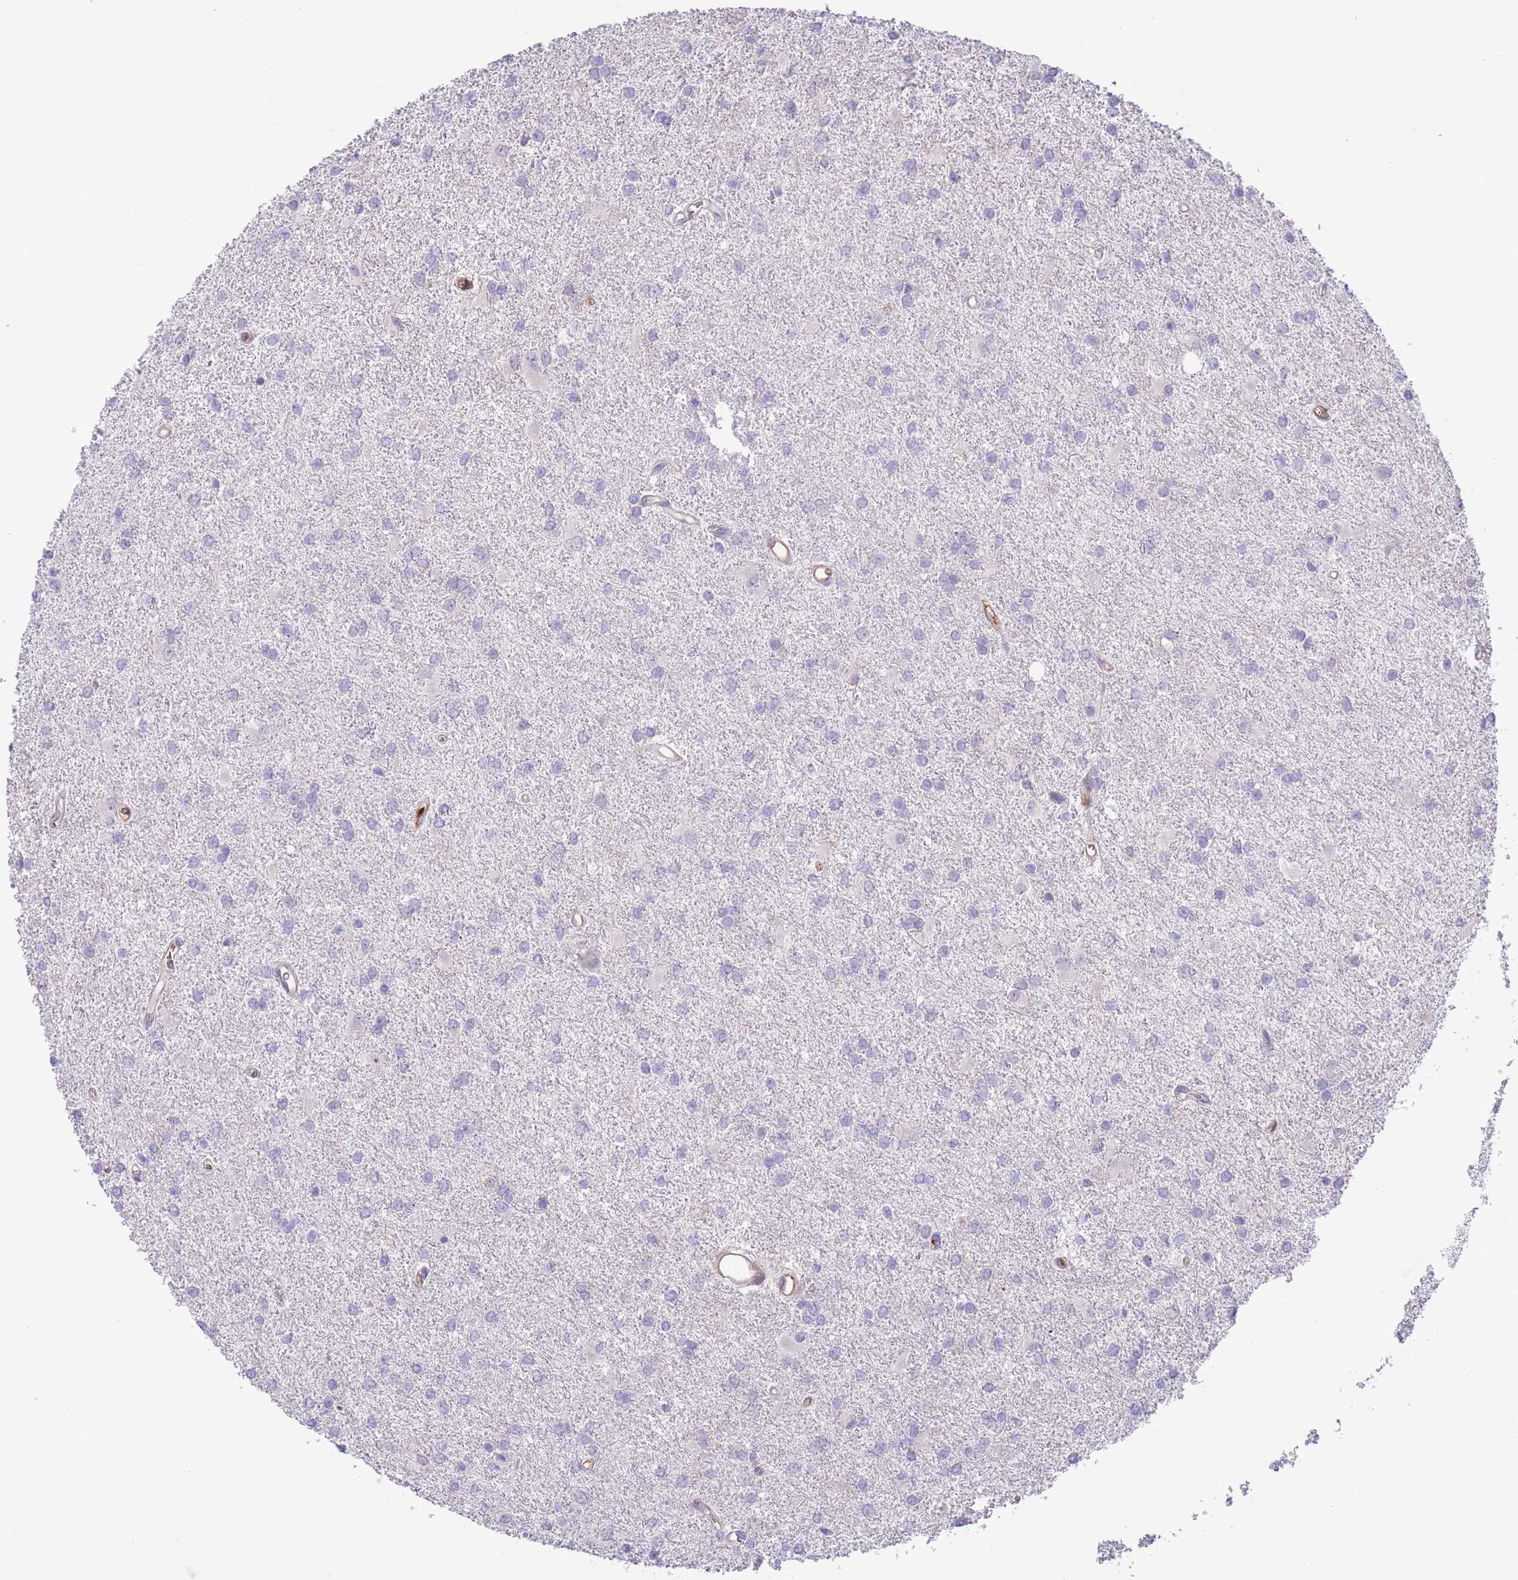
{"staining": {"intensity": "negative", "quantity": "none", "location": "none"}, "tissue": "glioma", "cell_type": "Tumor cells", "image_type": "cancer", "snomed": [{"axis": "morphology", "description": "Glioma, malignant, High grade"}, {"axis": "topography", "description": "Brain"}], "caption": "Protein analysis of glioma shows no significant staining in tumor cells.", "gene": "IGF1", "patient": {"sex": "female", "age": 50}}